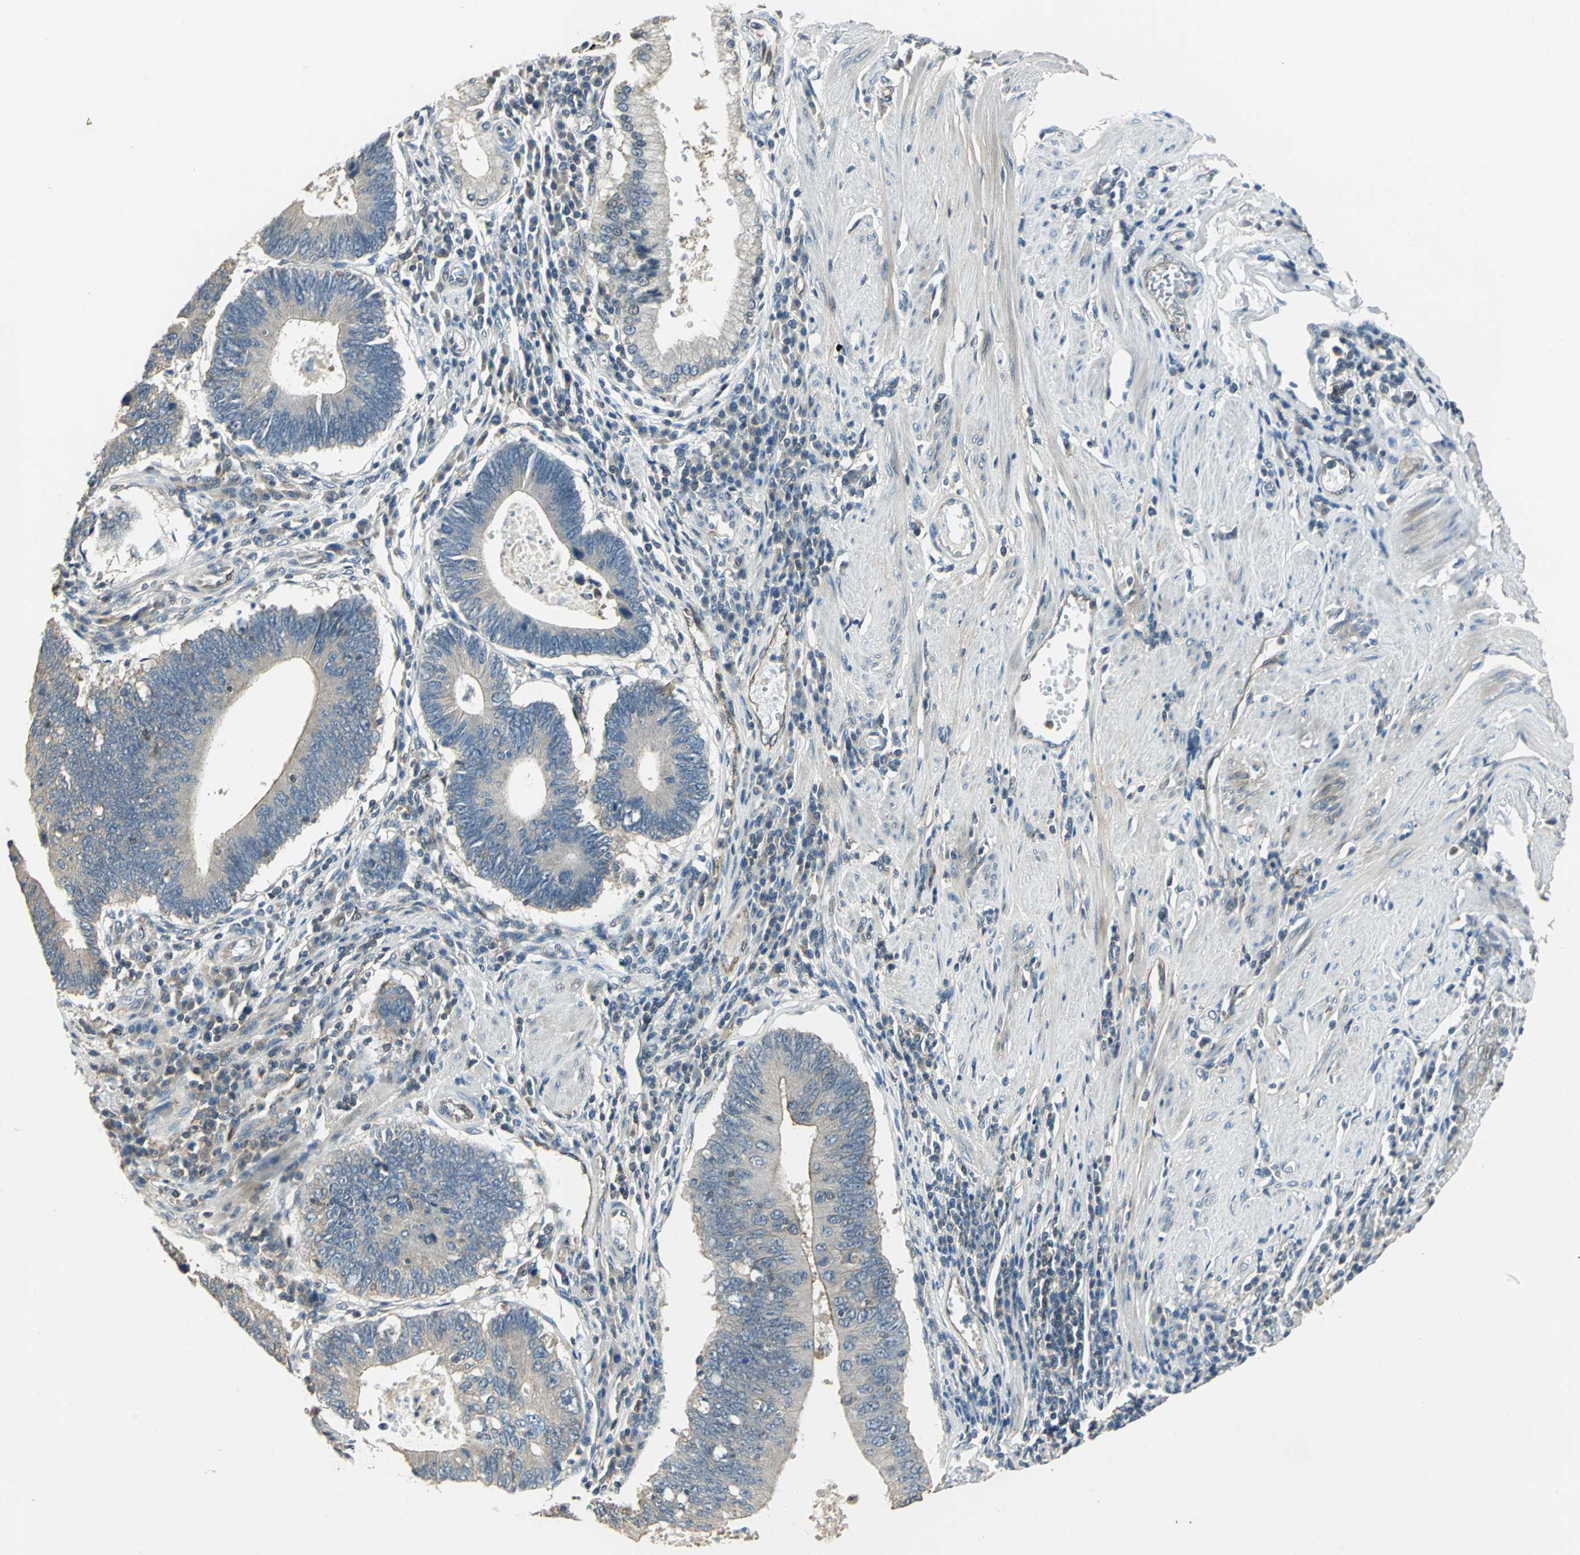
{"staining": {"intensity": "weak", "quantity": "25%-75%", "location": "cytoplasmic/membranous"}, "tissue": "stomach cancer", "cell_type": "Tumor cells", "image_type": "cancer", "snomed": [{"axis": "morphology", "description": "Adenocarcinoma, NOS"}, {"axis": "topography", "description": "Stomach"}], "caption": "Approximately 25%-75% of tumor cells in human stomach adenocarcinoma demonstrate weak cytoplasmic/membranous protein positivity as visualized by brown immunohistochemical staining.", "gene": "RAPGEF1", "patient": {"sex": "male", "age": 59}}